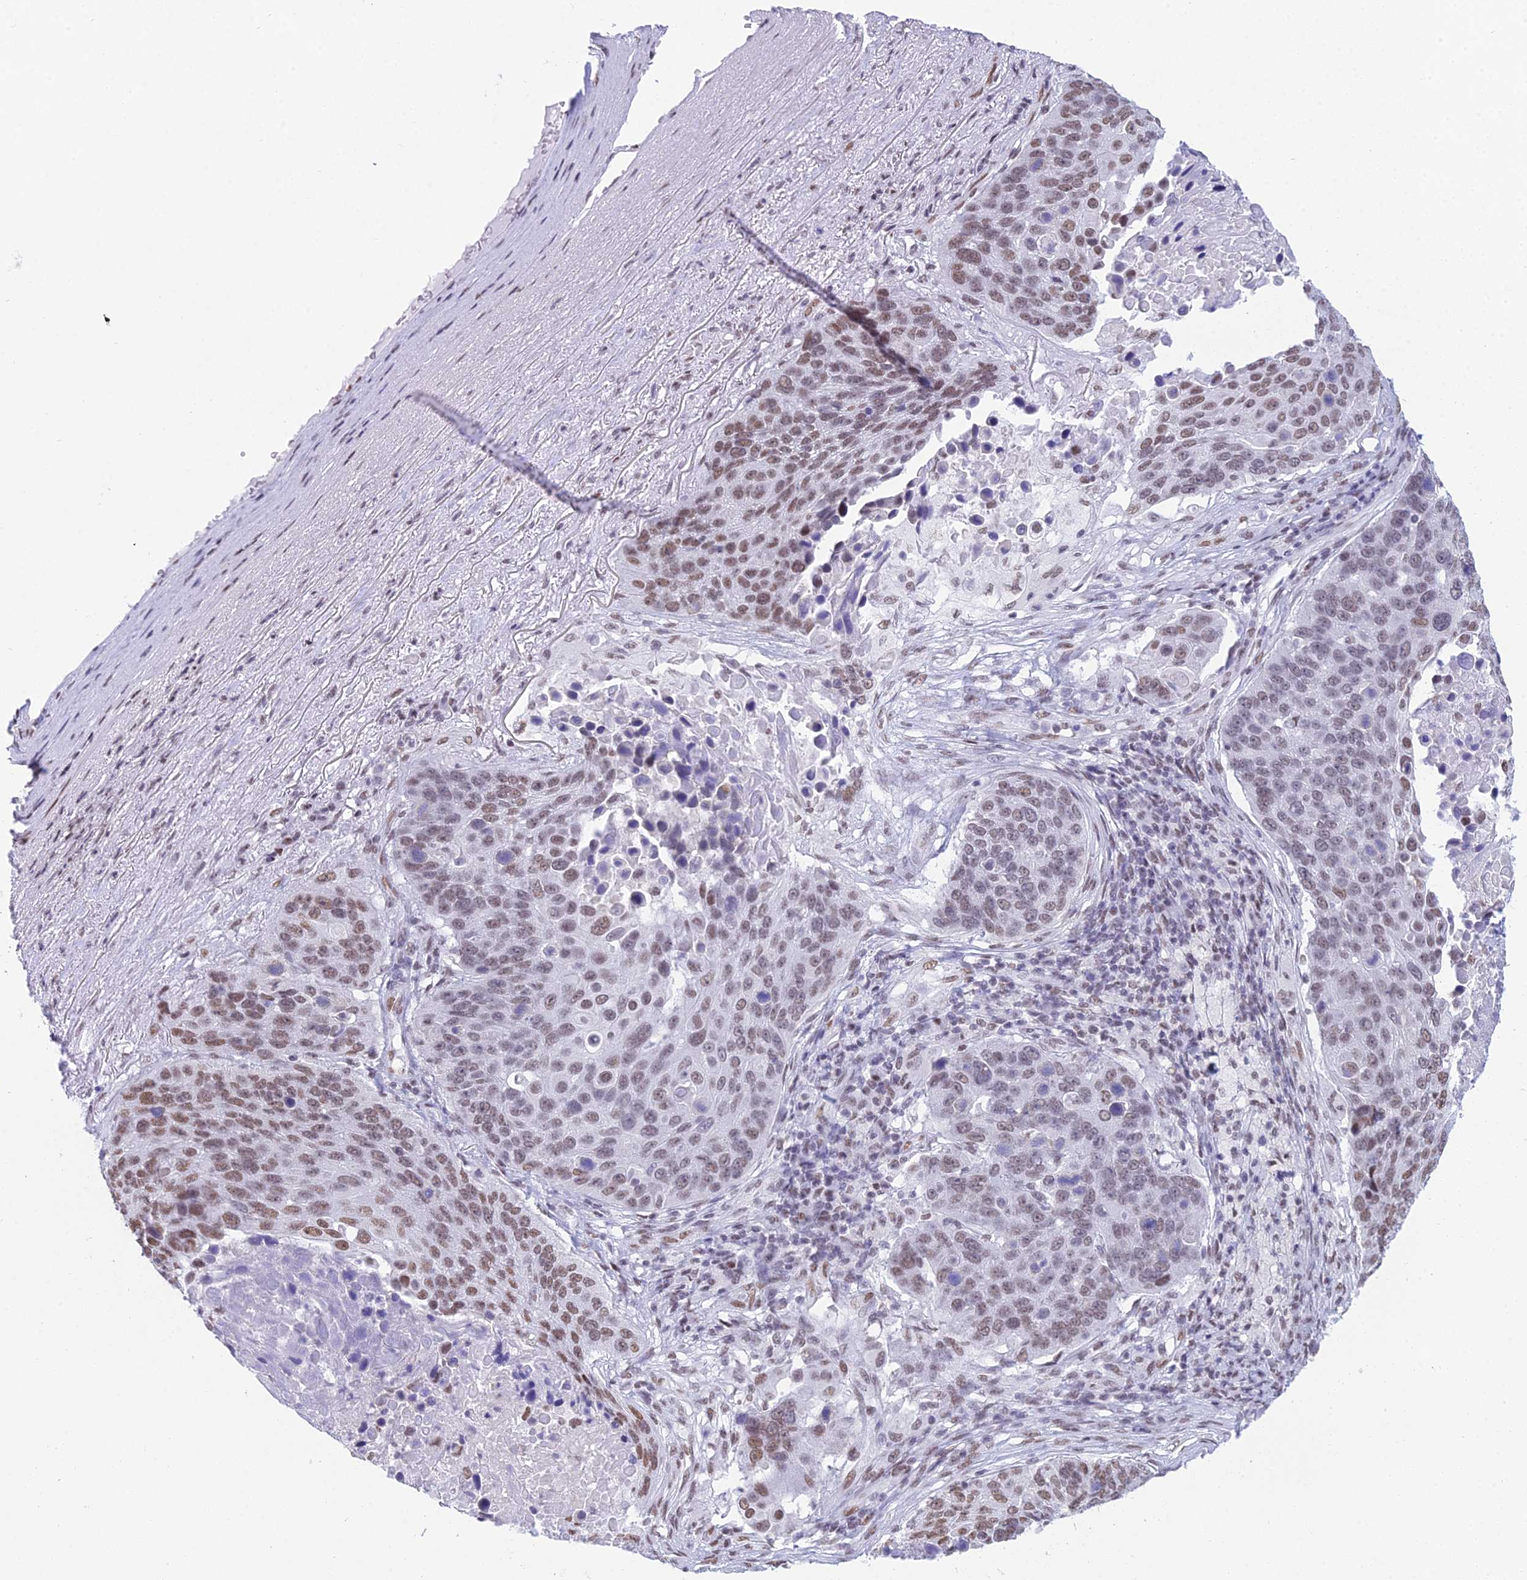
{"staining": {"intensity": "moderate", "quantity": ">75%", "location": "nuclear"}, "tissue": "lung cancer", "cell_type": "Tumor cells", "image_type": "cancer", "snomed": [{"axis": "morphology", "description": "Normal tissue, NOS"}, {"axis": "morphology", "description": "Squamous cell carcinoma, NOS"}, {"axis": "topography", "description": "Lymph node"}, {"axis": "topography", "description": "Lung"}], "caption": "Moderate nuclear expression is seen in about >75% of tumor cells in squamous cell carcinoma (lung).", "gene": "CDC26", "patient": {"sex": "male", "age": 66}}